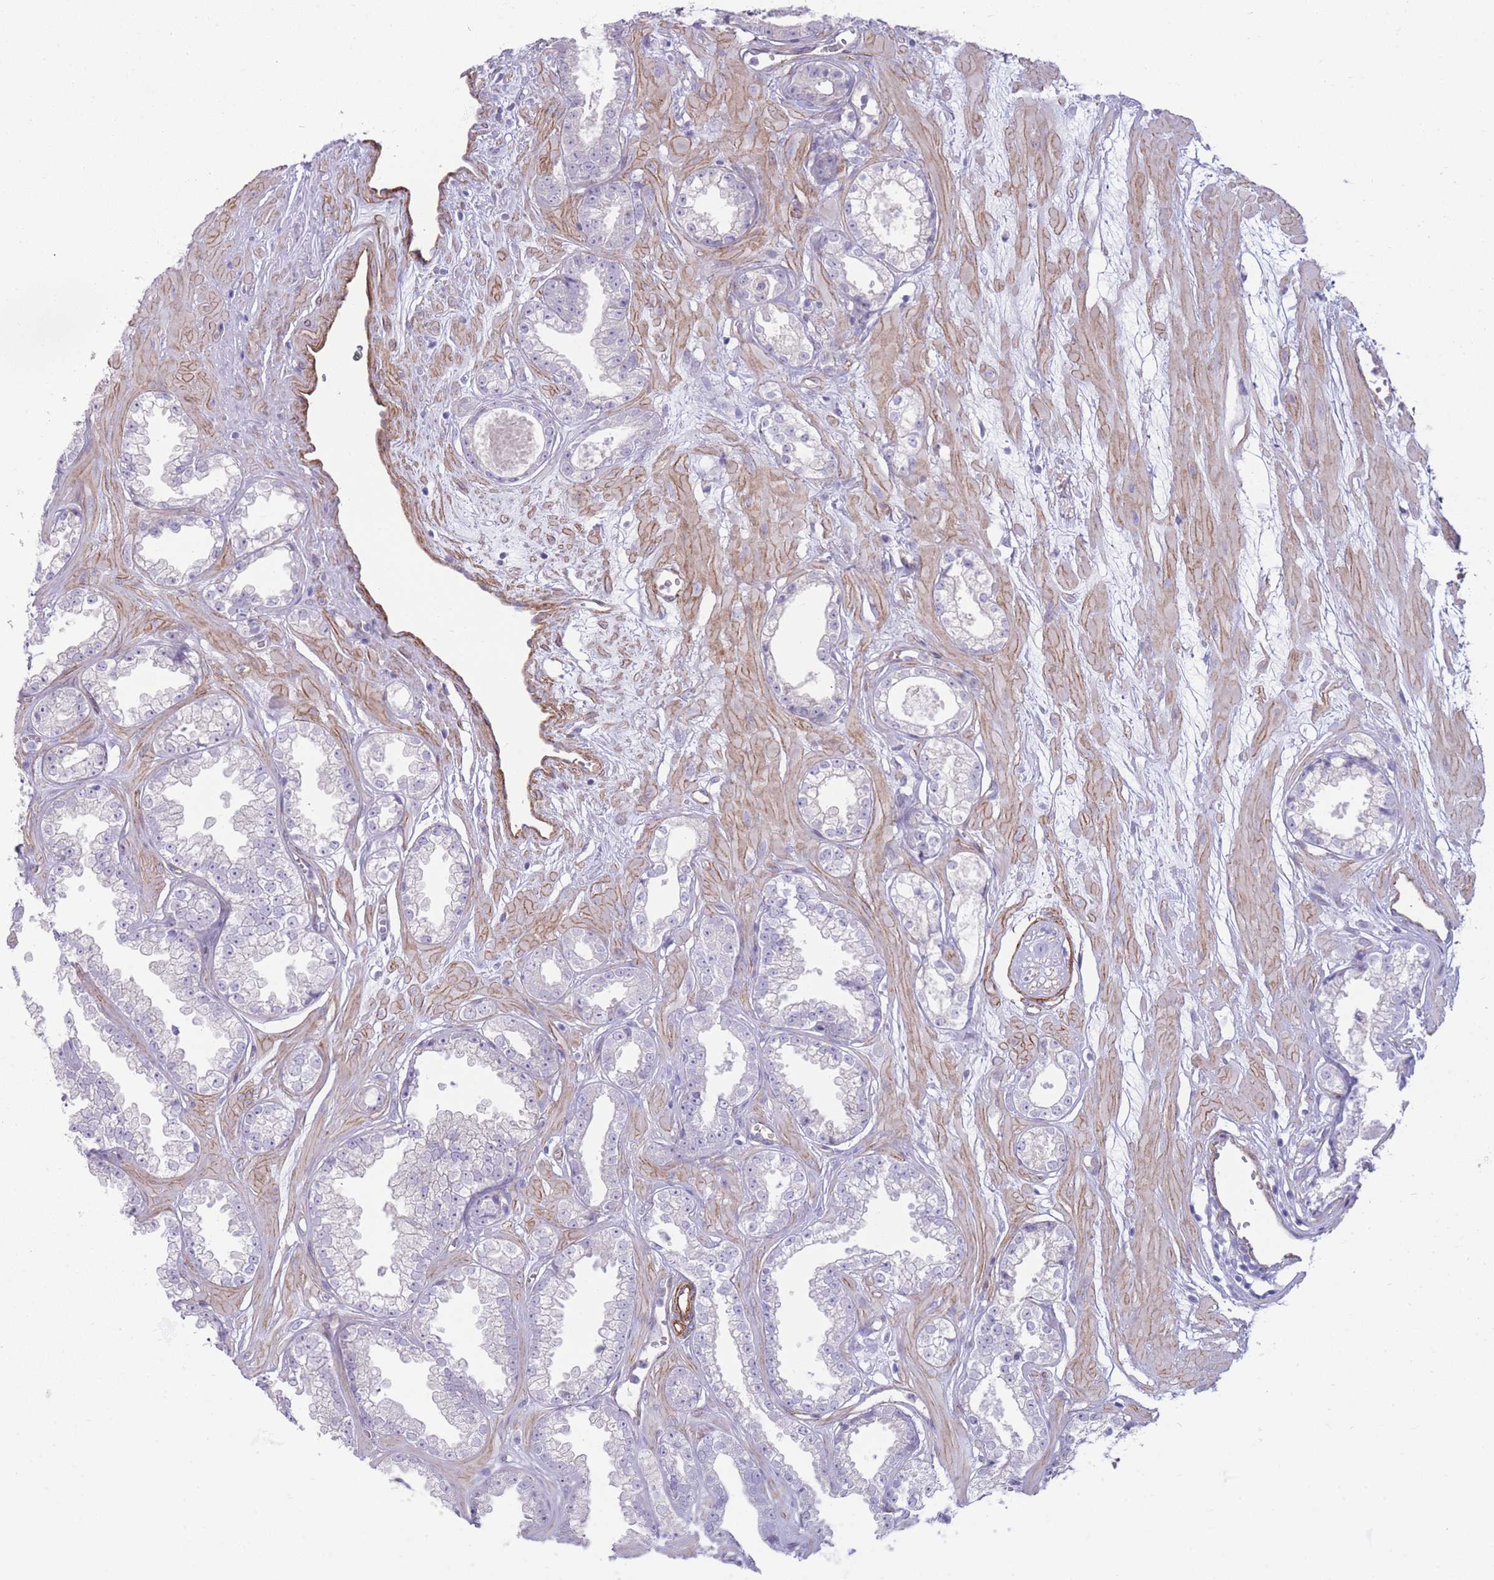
{"staining": {"intensity": "negative", "quantity": "none", "location": "none"}, "tissue": "prostate cancer", "cell_type": "Tumor cells", "image_type": "cancer", "snomed": [{"axis": "morphology", "description": "Adenocarcinoma, Low grade"}, {"axis": "topography", "description": "Prostate"}], "caption": "There is no significant expression in tumor cells of prostate cancer. The staining is performed using DAB (3,3'-diaminobenzidine) brown chromogen with nuclei counter-stained in using hematoxylin.", "gene": "RGS11", "patient": {"sex": "male", "age": 60}}